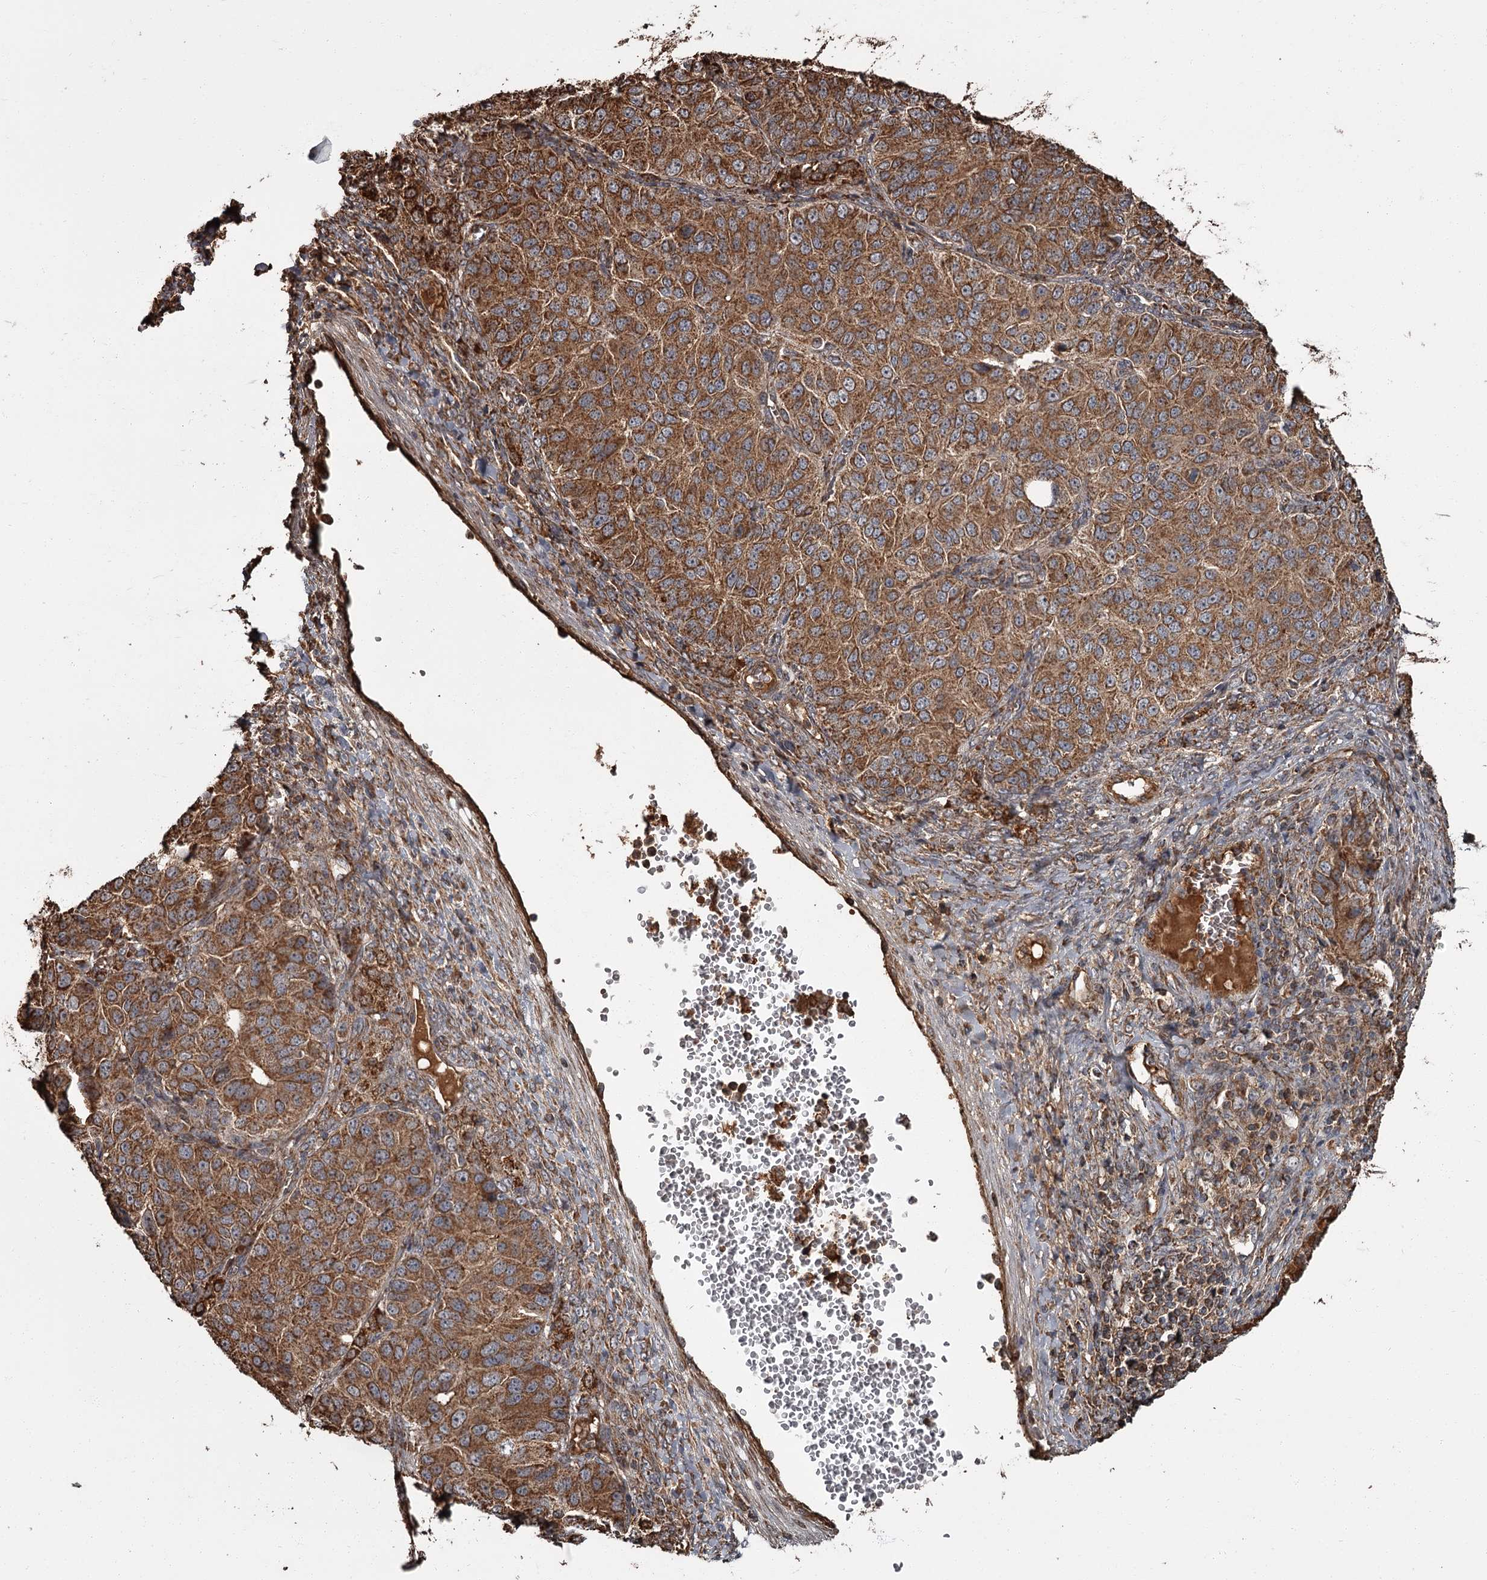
{"staining": {"intensity": "strong", "quantity": ">75%", "location": "cytoplasmic/membranous"}, "tissue": "ovarian cancer", "cell_type": "Tumor cells", "image_type": "cancer", "snomed": [{"axis": "morphology", "description": "Carcinoma, endometroid"}, {"axis": "topography", "description": "Ovary"}], "caption": "A high-resolution micrograph shows IHC staining of ovarian cancer, which reveals strong cytoplasmic/membranous positivity in about >75% of tumor cells. (IHC, brightfield microscopy, high magnification).", "gene": "THAP9", "patient": {"sex": "female", "age": 51}}